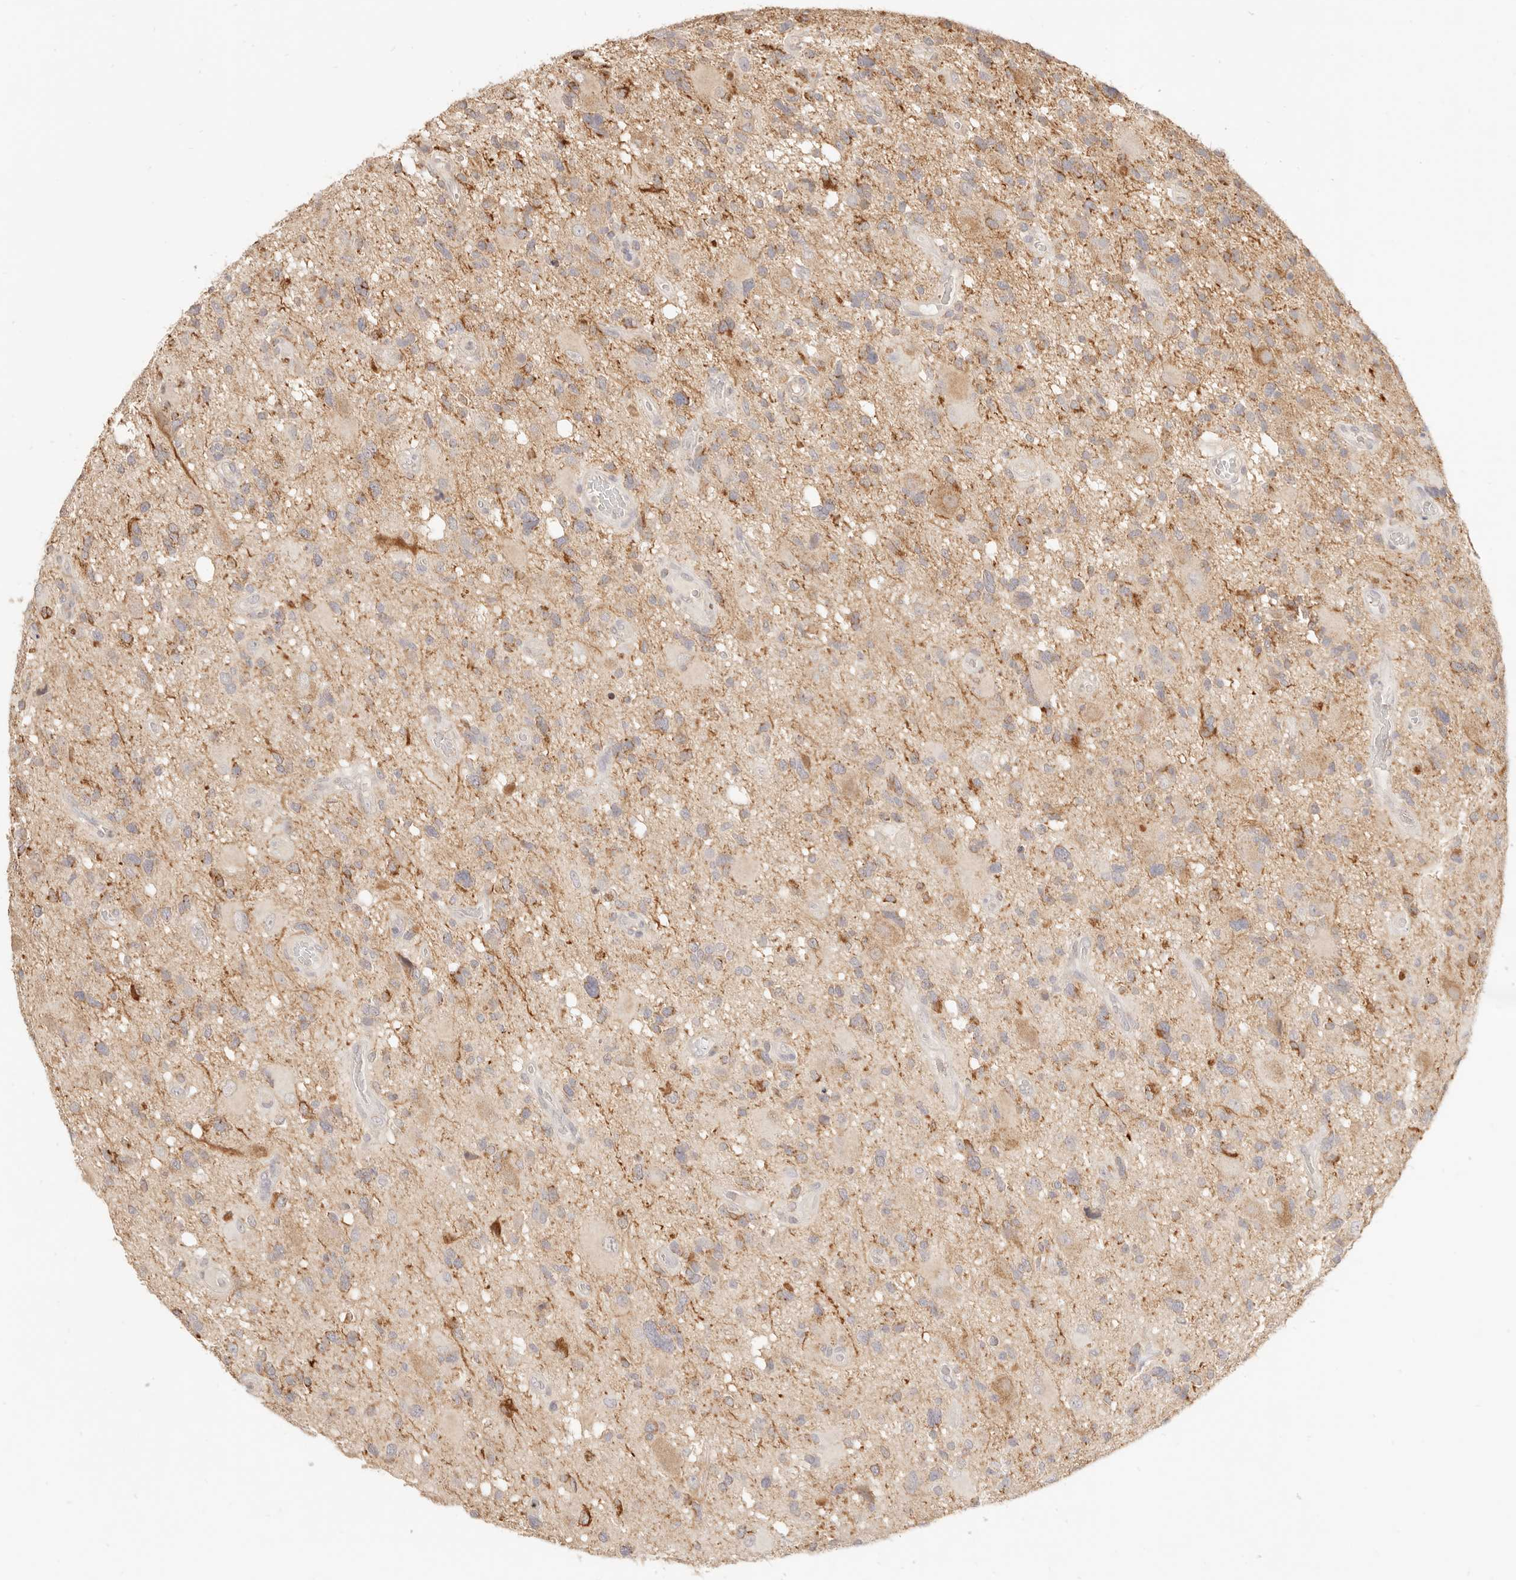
{"staining": {"intensity": "moderate", "quantity": "<25%", "location": "cytoplasmic/membranous"}, "tissue": "glioma", "cell_type": "Tumor cells", "image_type": "cancer", "snomed": [{"axis": "morphology", "description": "Glioma, malignant, High grade"}, {"axis": "topography", "description": "Brain"}], "caption": "IHC histopathology image of neoplastic tissue: glioma stained using immunohistochemistry shows low levels of moderate protein expression localized specifically in the cytoplasmic/membranous of tumor cells, appearing as a cytoplasmic/membranous brown color.", "gene": "CPLANE2", "patient": {"sex": "male", "age": 33}}